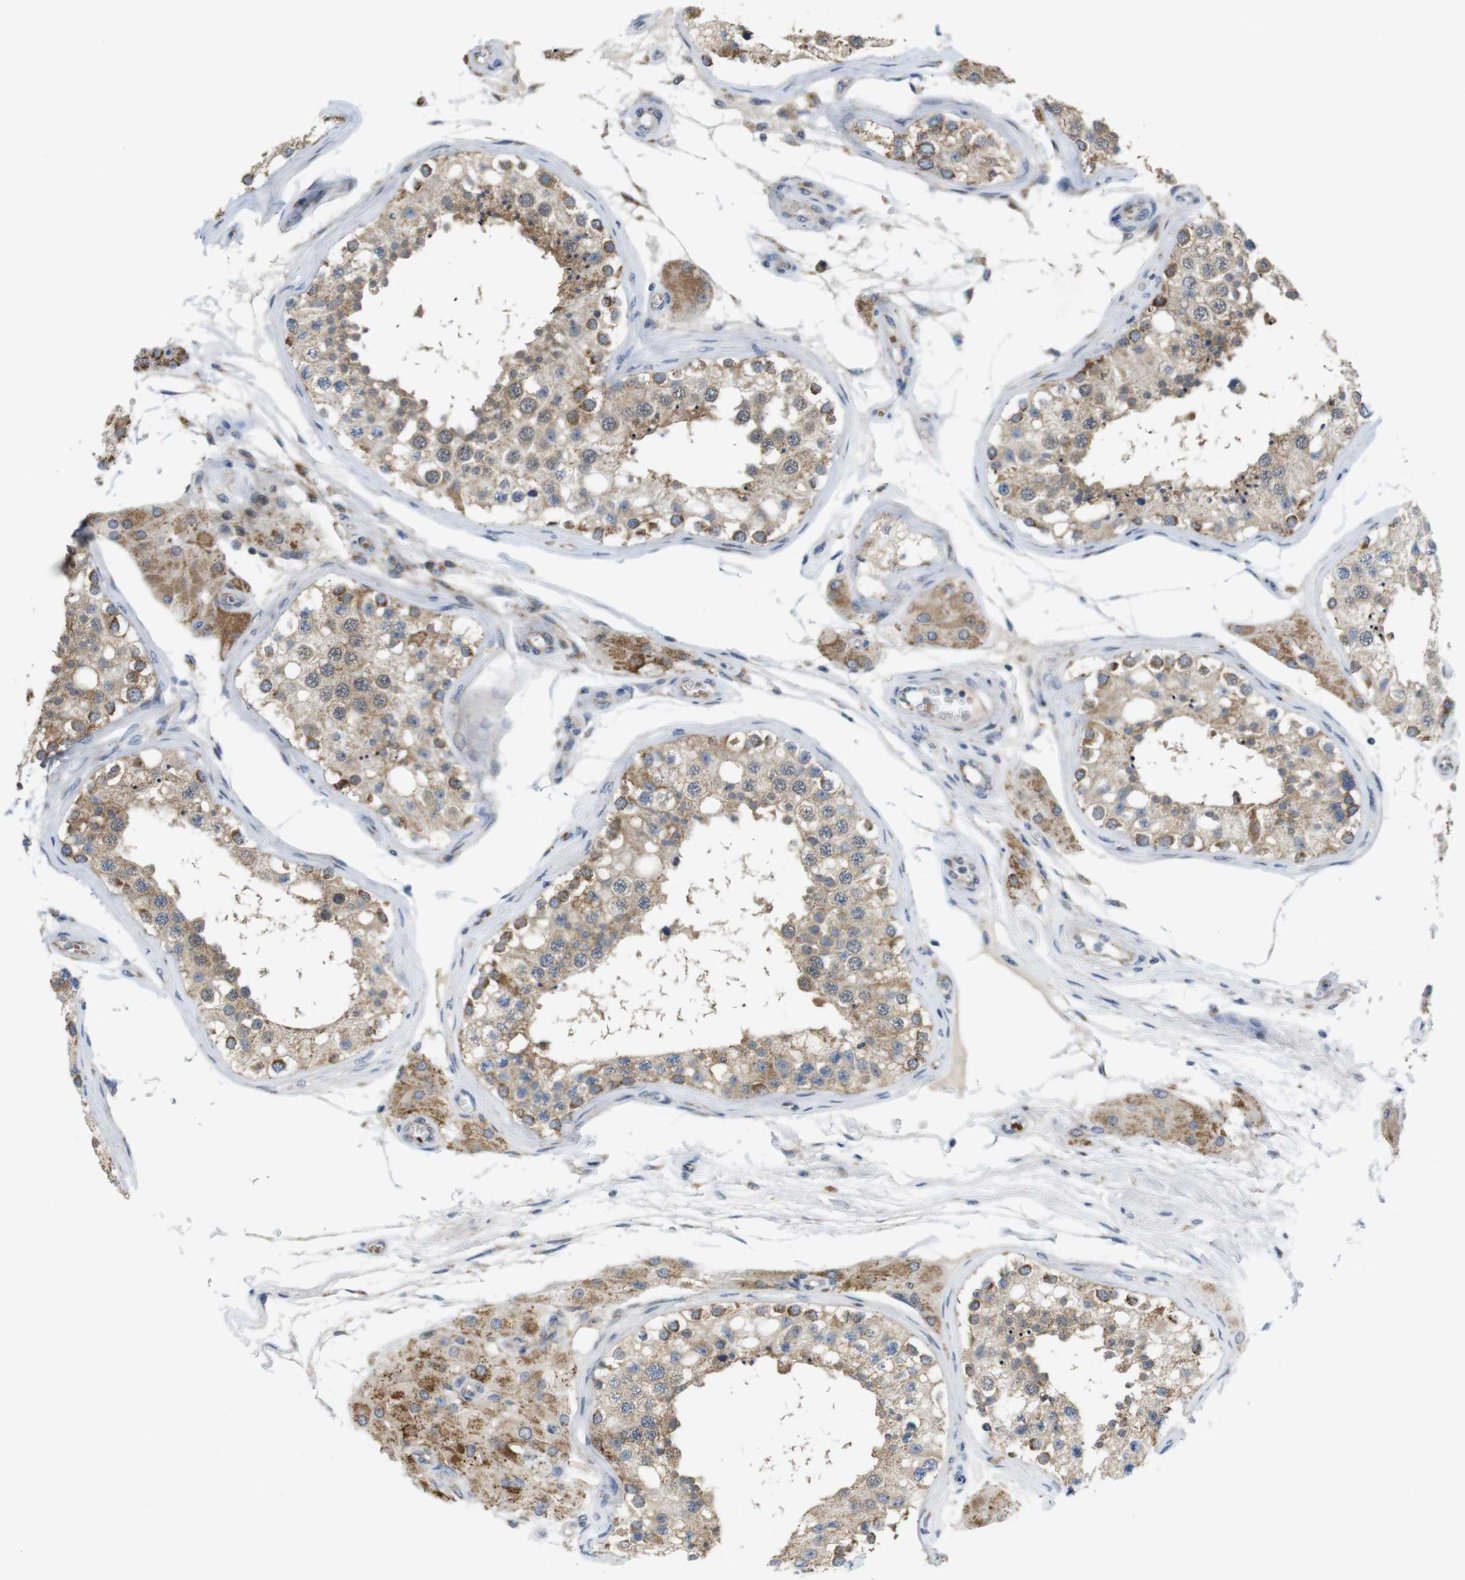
{"staining": {"intensity": "moderate", "quantity": ">75%", "location": "cytoplasmic/membranous"}, "tissue": "testis", "cell_type": "Cells in seminiferous ducts", "image_type": "normal", "snomed": [{"axis": "morphology", "description": "Normal tissue, NOS"}, {"axis": "topography", "description": "Testis"}], "caption": "This is a micrograph of immunohistochemistry (IHC) staining of benign testis, which shows moderate expression in the cytoplasmic/membranous of cells in seminiferous ducts.", "gene": "MARCHF1", "patient": {"sex": "male", "age": 68}}